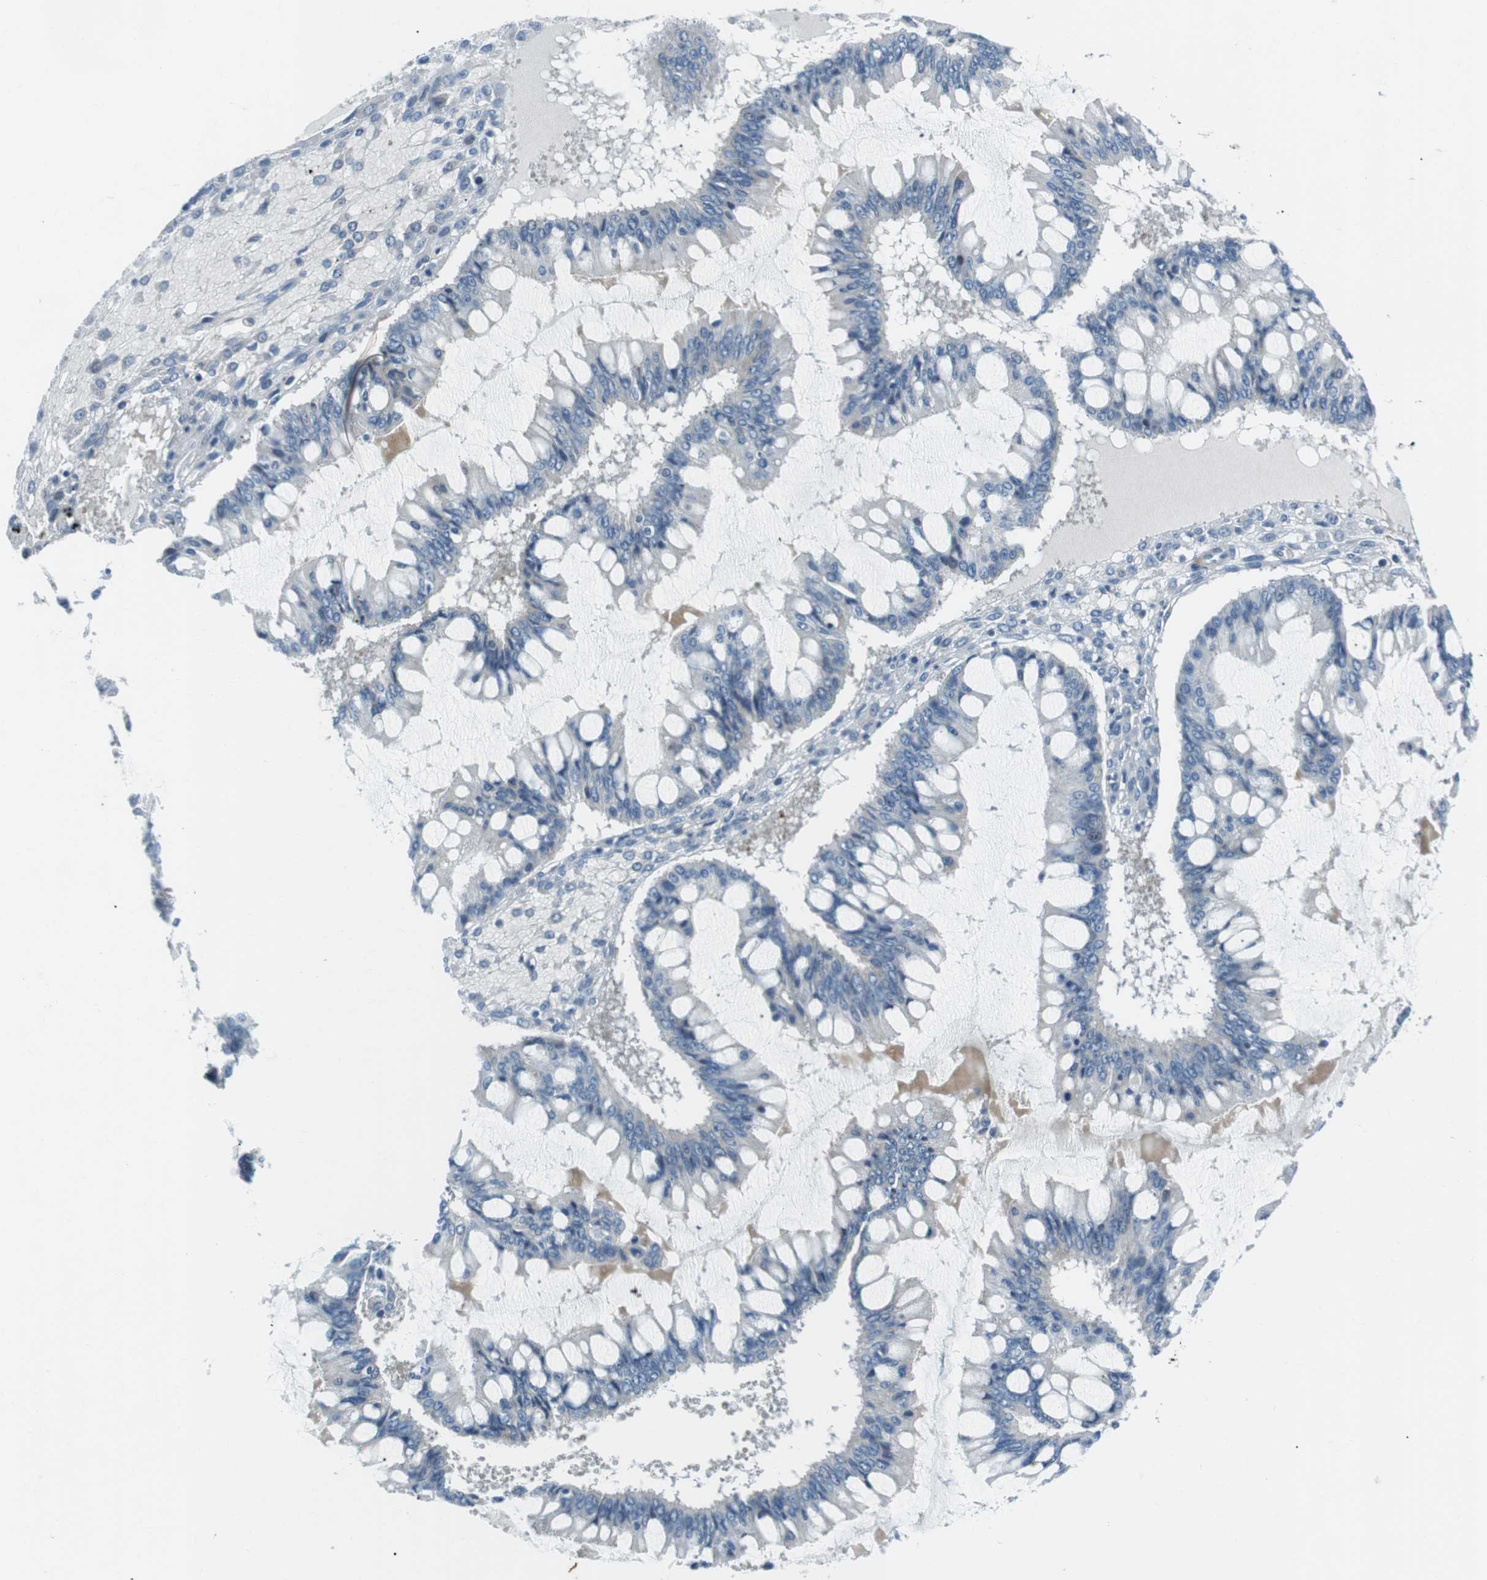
{"staining": {"intensity": "negative", "quantity": "none", "location": "none"}, "tissue": "ovarian cancer", "cell_type": "Tumor cells", "image_type": "cancer", "snomed": [{"axis": "morphology", "description": "Cystadenocarcinoma, mucinous, NOS"}, {"axis": "topography", "description": "Ovary"}], "caption": "Tumor cells show no significant staining in mucinous cystadenocarcinoma (ovarian). (DAB immunohistochemistry (IHC) with hematoxylin counter stain).", "gene": "ARVCF", "patient": {"sex": "female", "age": 73}}